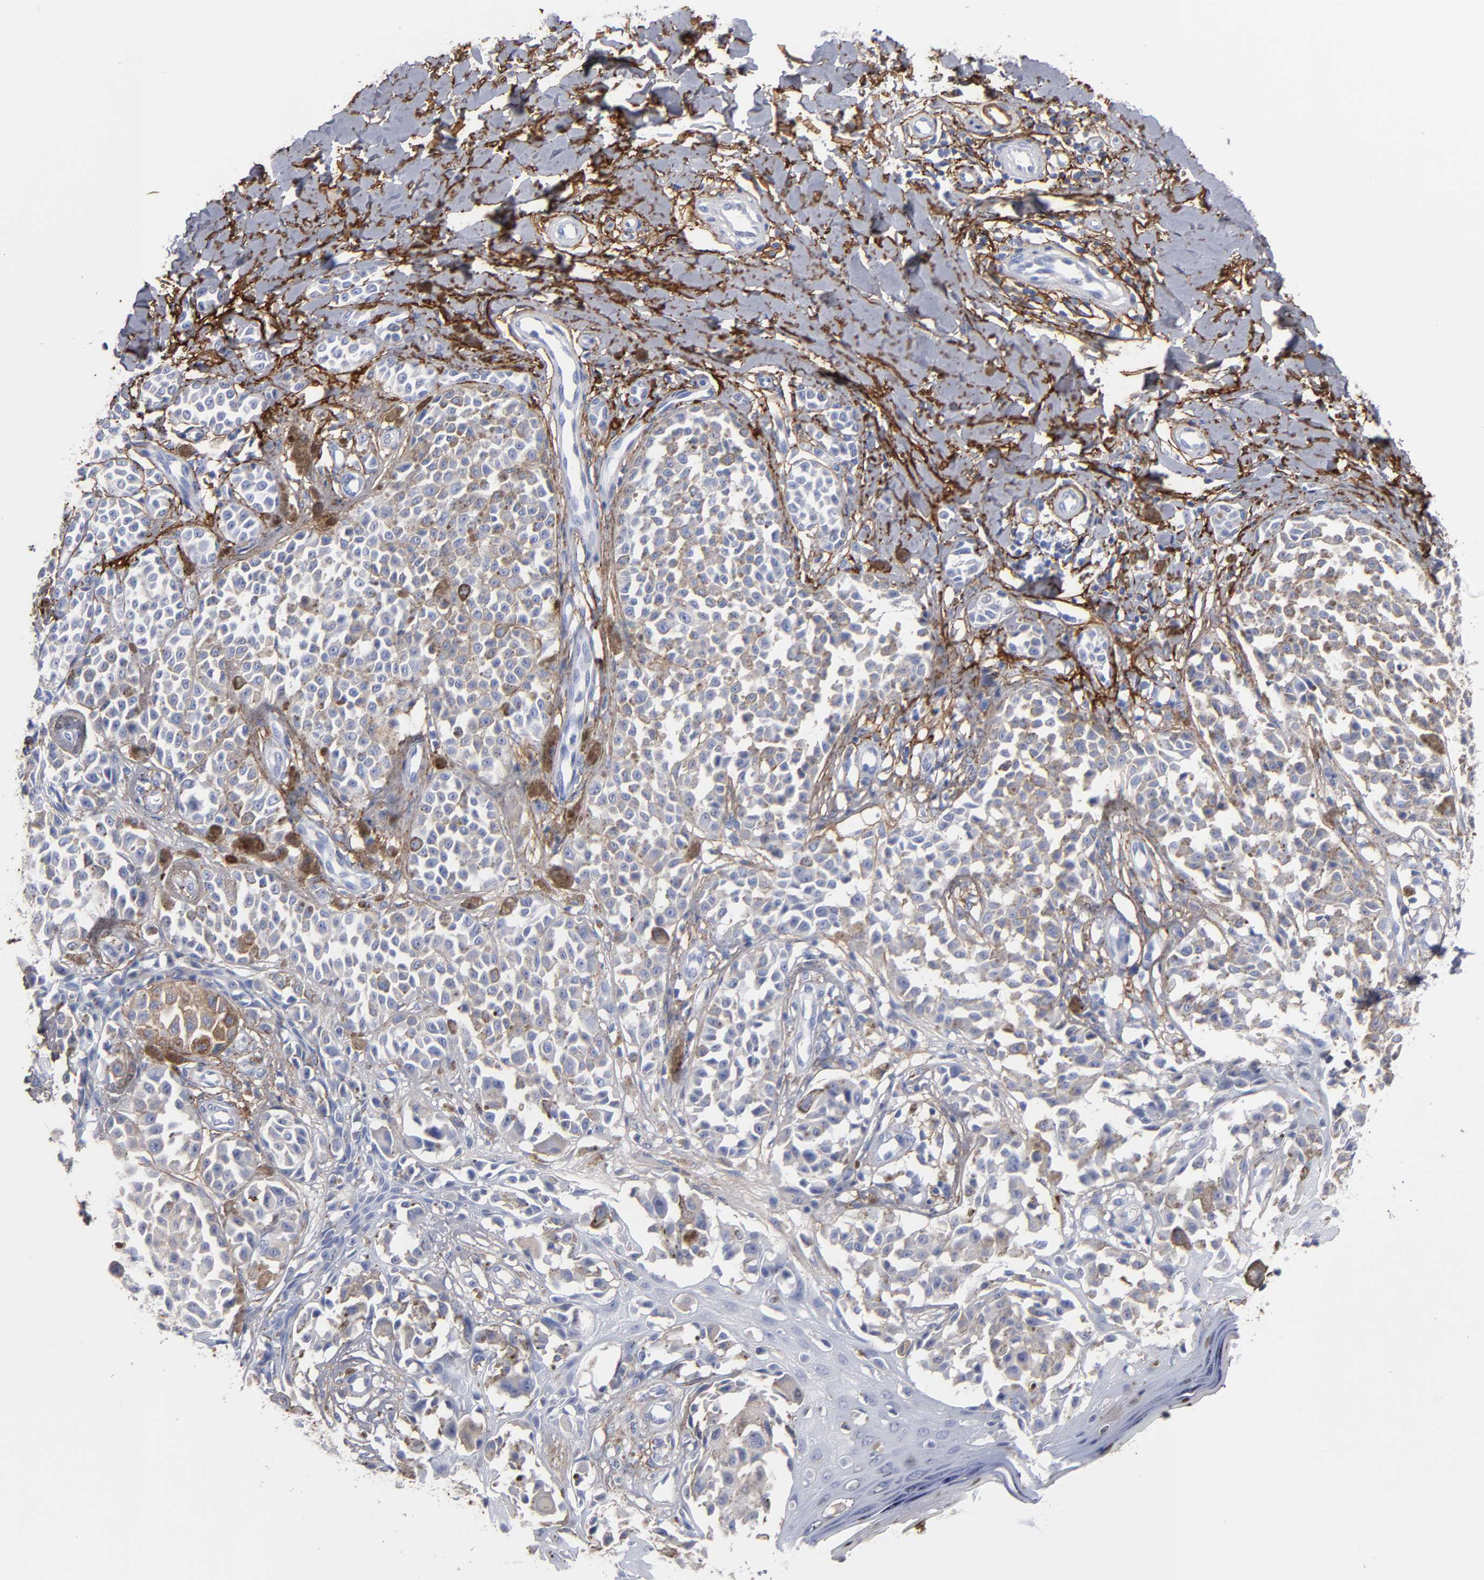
{"staining": {"intensity": "negative", "quantity": "none", "location": "none"}, "tissue": "melanoma", "cell_type": "Tumor cells", "image_type": "cancer", "snomed": [{"axis": "morphology", "description": "Malignant melanoma, NOS"}, {"axis": "topography", "description": "Skin"}], "caption": "High power microscopy micrograph of an immunohistochemistry (IHC) photomicrograph of melanoma, revealing no significant expression in tumor cells. (DAB (3,3'-diaminobenzidine) IHC visualized using brightfield microscopy, high magnification).", "gene": "EMILIN1", "patient": {"sex": "female", "age": 38}}